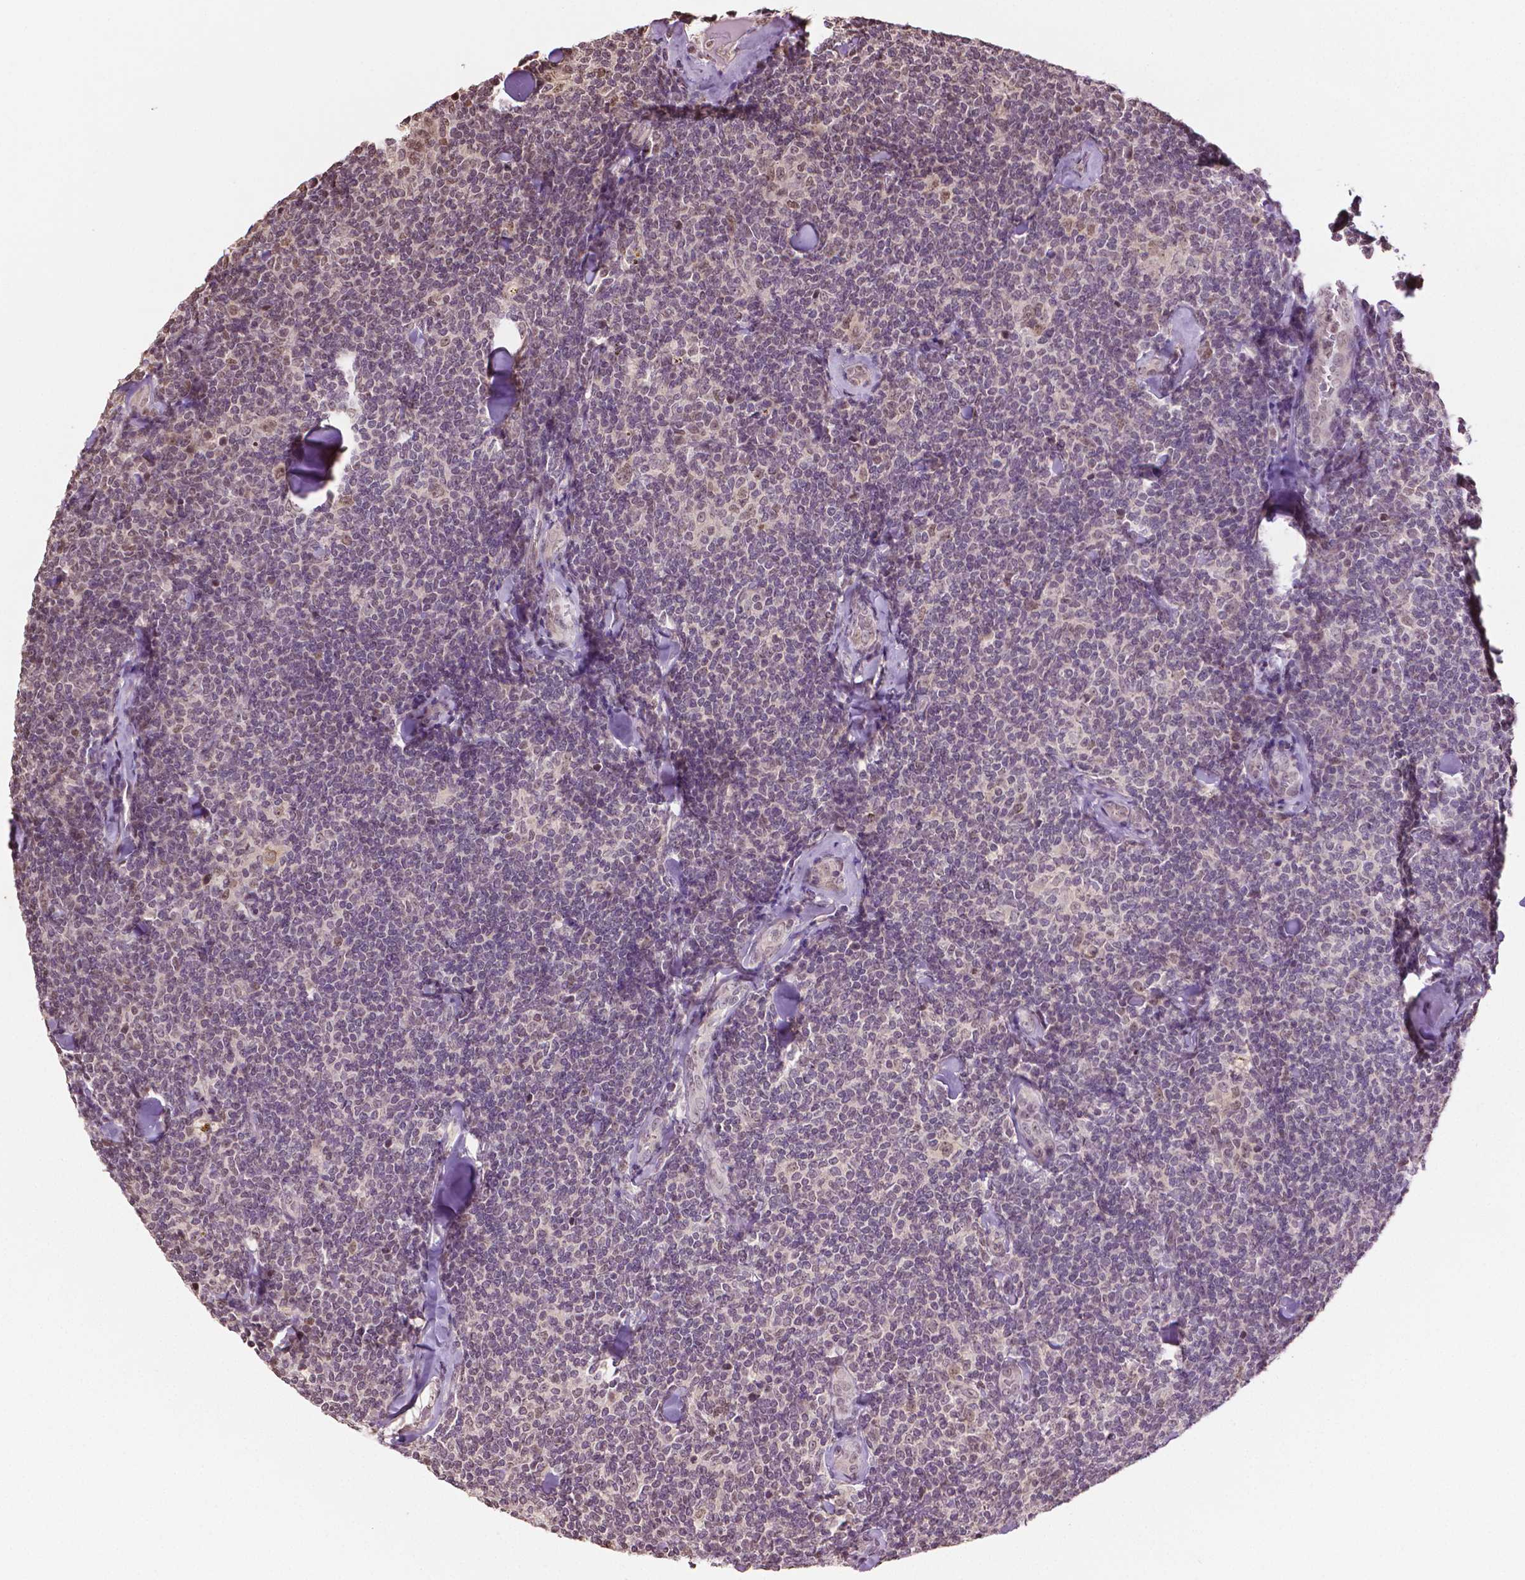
{"staining": {"intensity": "weak", "quantity": ">75%", "location": "nuclear"}, "tissue": "lymphoma", "cell_type": "Tumor cells", "image_type": "cancer", "snomed": [{"axis": "morphology", "description": "Malignant lymphoma, non-Hodgkin's type, Low grade"}, {"axis": "topography", "description": "Lymph node"}], "caption": "DAB immunohistochemical staining of human lymphoma demonstrates weak nuclear protein positivity in approximately >75% of tumor cells. The staining was performed using DAB to visualize the protein expression in brown, while the nuclei were stained in blue with hematoxylin (Magnification: 20x).", "gene": "DEK", "patient": {"sex": "female", "age": 56}}